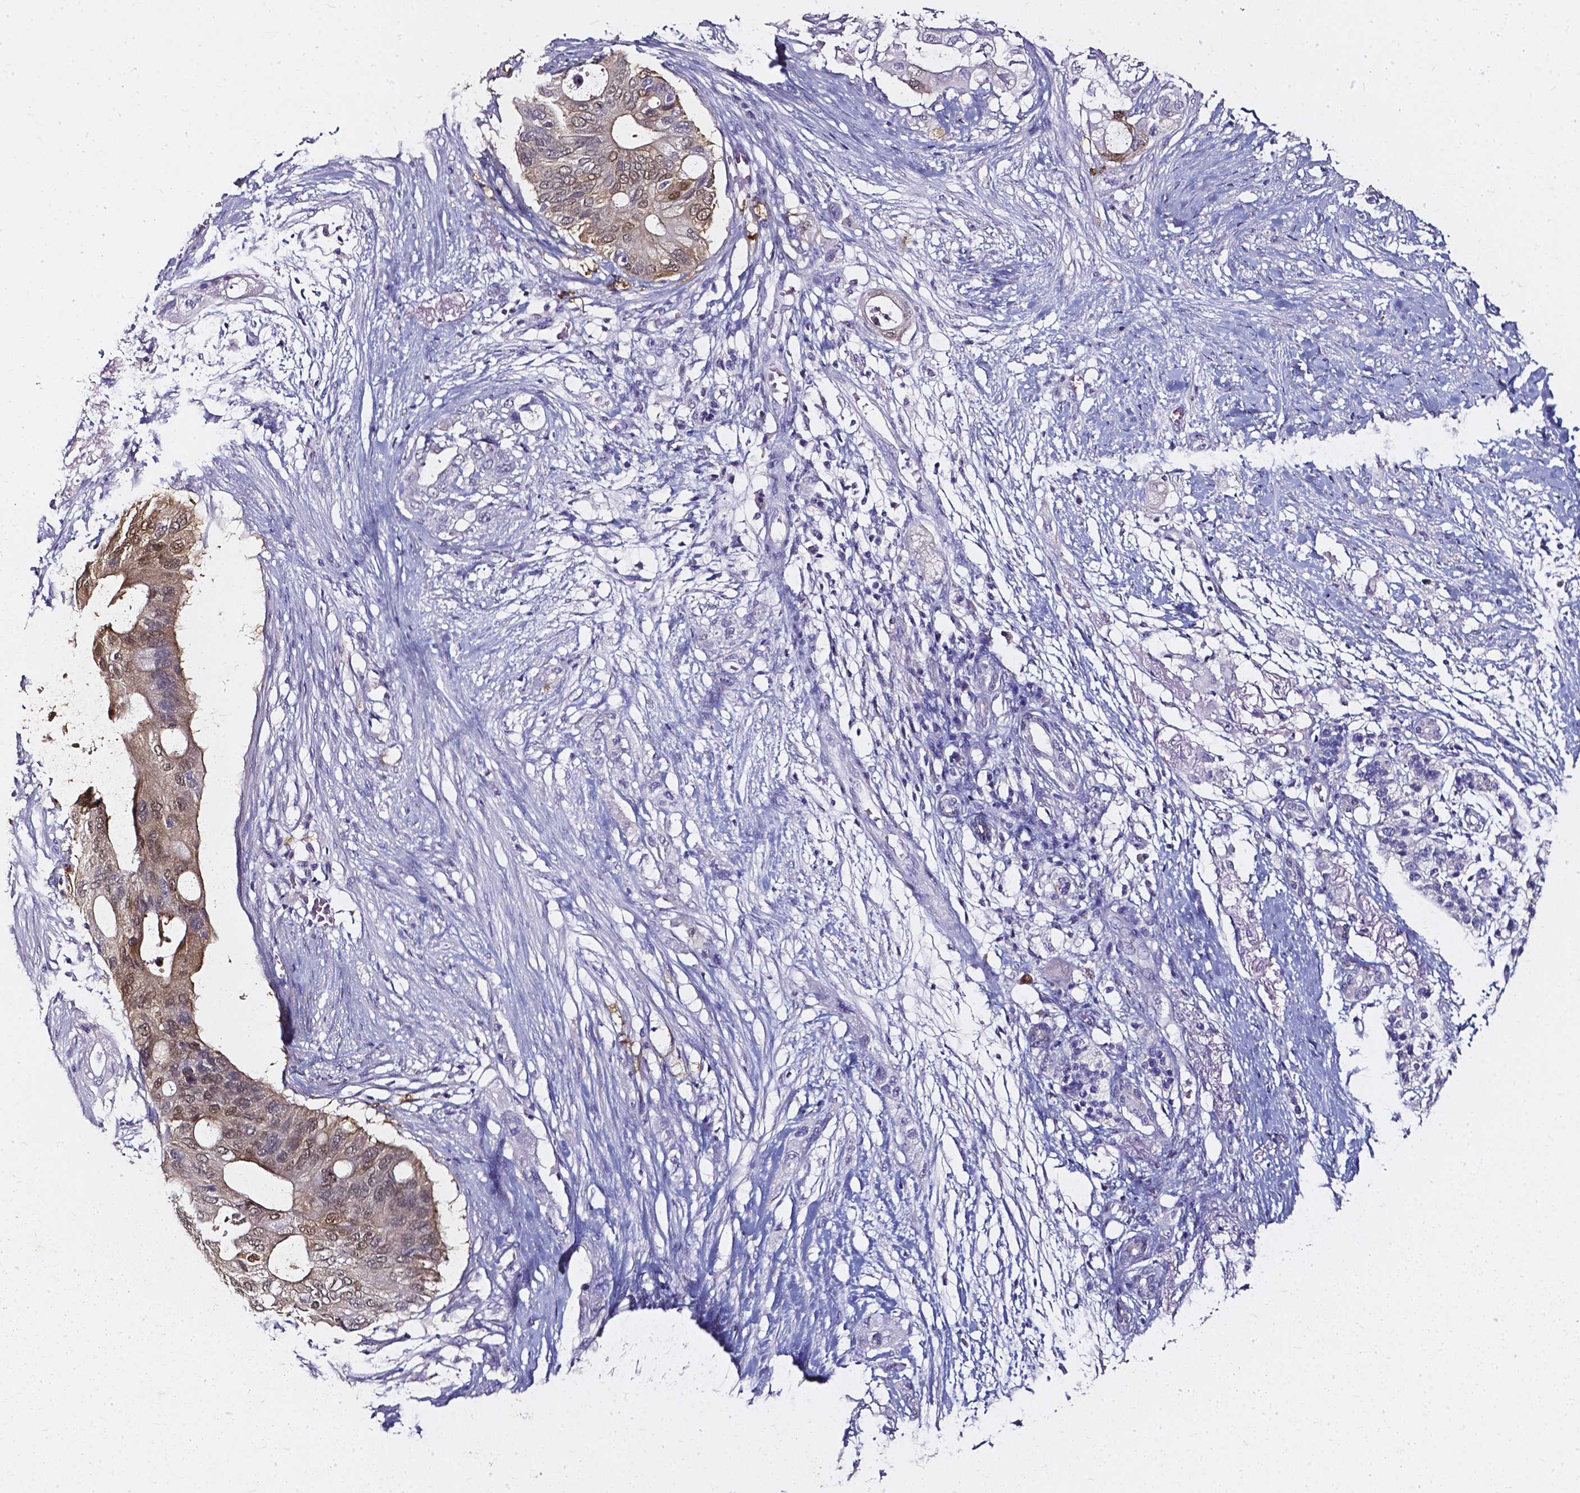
{"staining": {"intensity": "moderate", "quantity": "25%-75%", "location": "cytoplasmic/membranous,nuclear"}, "tissue": "pancreatic cancer", "cell_type": "Tumor cells", "image_type": "cancer", "snomed": [{"axis": "morphology", "description": "Adenocarcinoma, NOS"}, {"axis": "topography", "description": "Pancreas"}], "caption": "The micrograph exhibits staining of pancreatic adenocarcinoma, revealing moderate cytoplasmic/membranous and nuclear protein expression (brown color) within tumor cells.", "gene": "AKR1B10", "patient": {"sex": "female", "age": 72}}